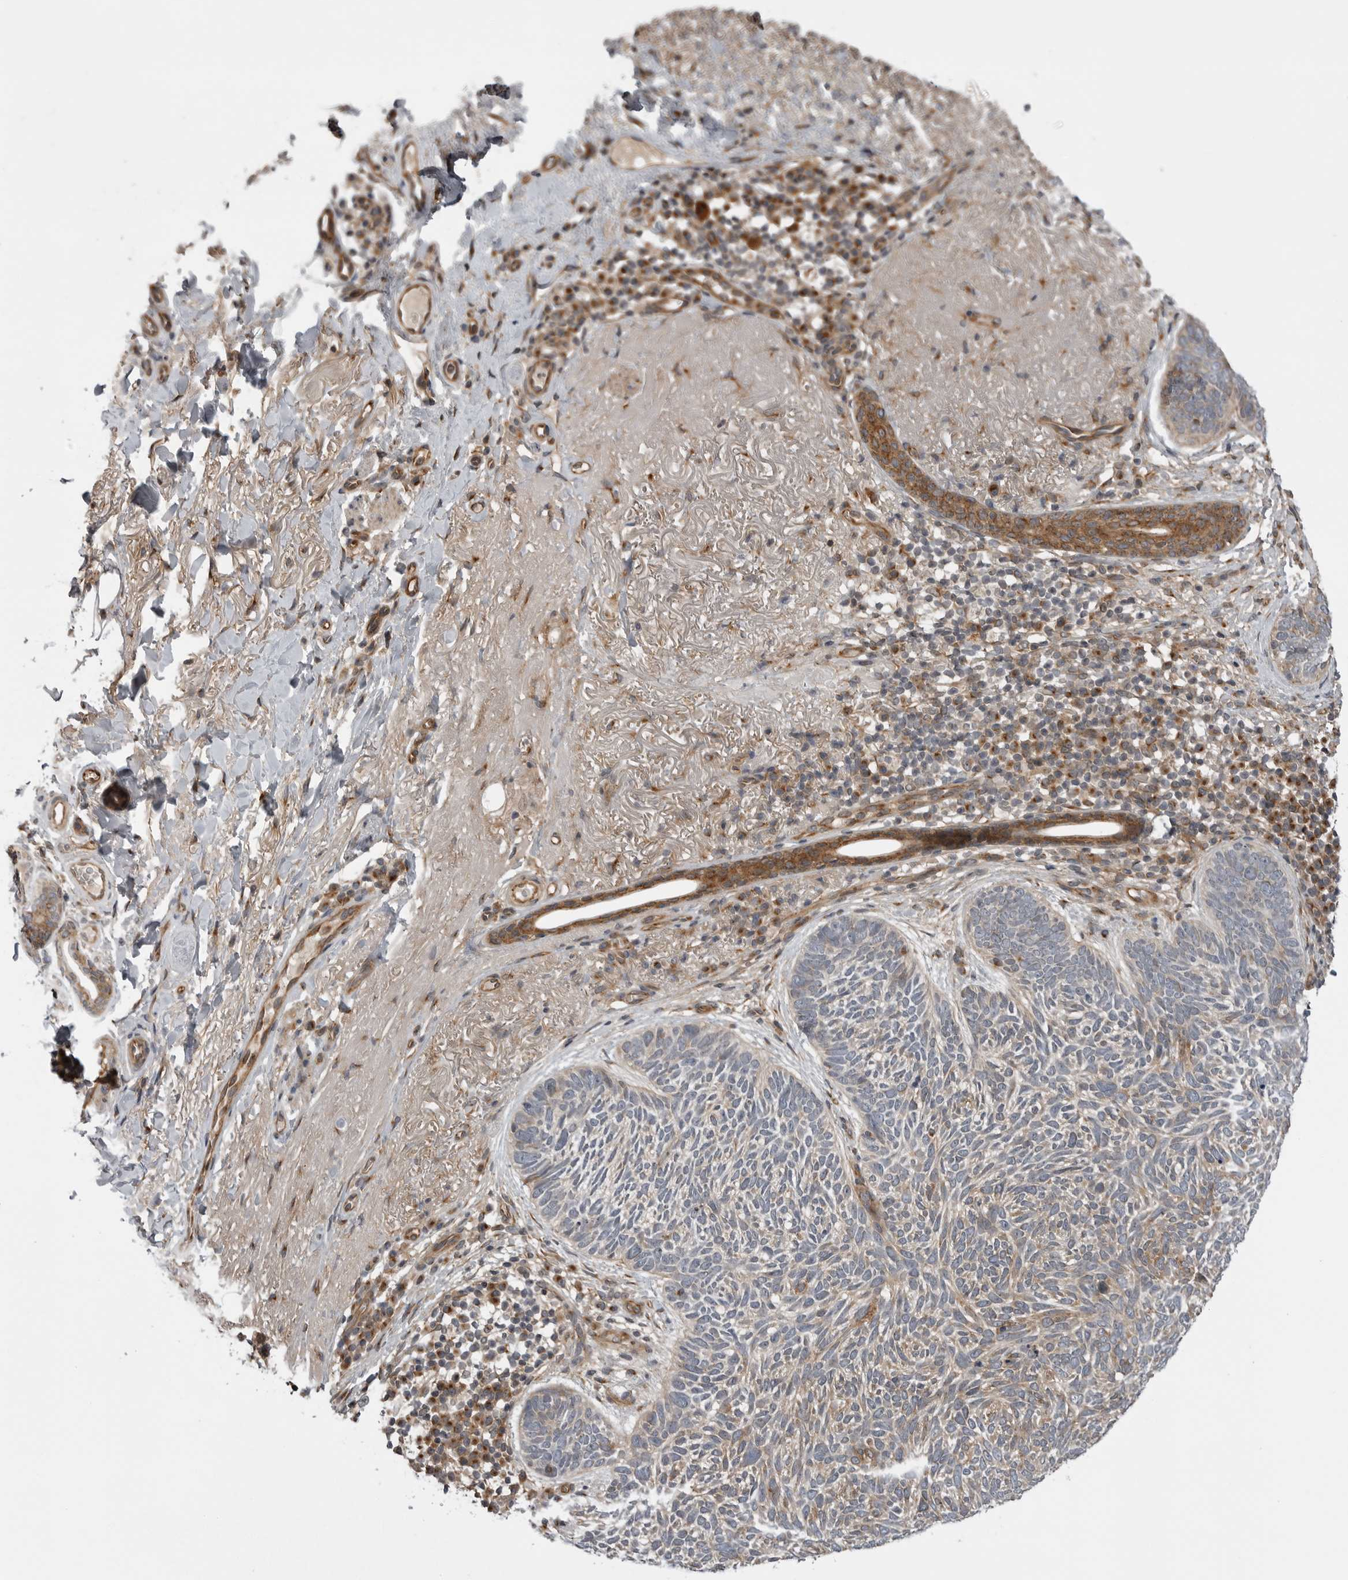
{"staining": {"intensity": "moderate", "quantity": "25%-75%", "location": "cytoplasmic/membranous"}, "tissue": "skin cancer", "cell_type": "Tumor cells", "image_type": "cancer", "snomed": [{"axis": "morphology", "description": "Basal cell carcinoma"}, {"axis": "topography", "description": "Skin"}], "caption": "The micrograph exhibits staining of skin cancer (basal cell carcinoma), revealing moderate cytoplasmic/membranous protein staining (brown color) within tumor cells.", "gene": "LRRC45", "patient": {"sex": "female", "age": 85}}